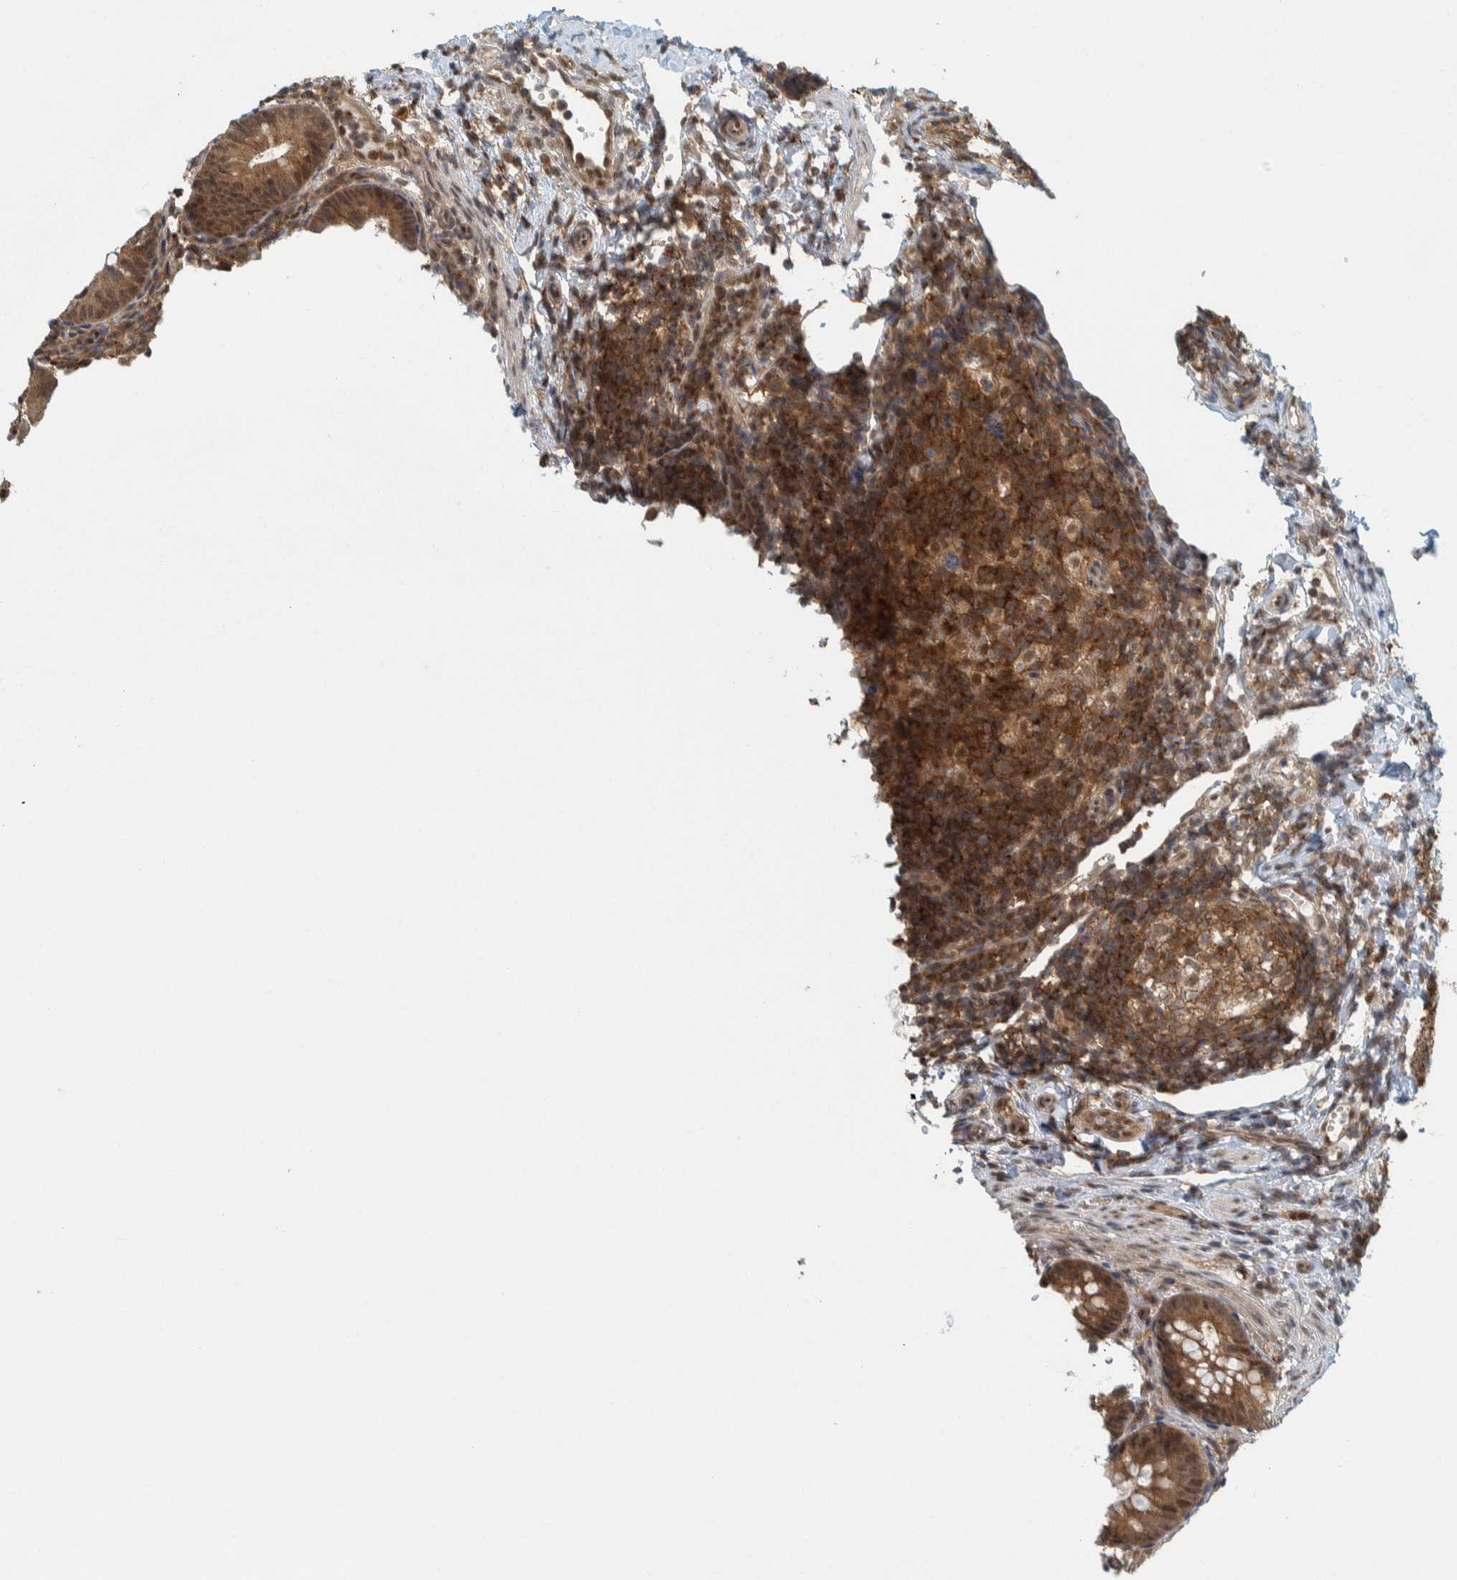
{"staining": {"intensity": "moderate", "quantity": ">75%", "location": "cytoplasmic/membranous"}, "tissue": "appendix", "cell_type": "Glandular cells", "image_type": "normal", "snomed": [{"axis": "morphology", "description": "Normal tissue, NOS"}, {"axis": "topography", "description": "Appendix"}], "caption": "Protein analysis of benign appendix demonstrates moderate cytoplasmic/membranous expression in about >75% of glandular cells. The staining was performed using DAB to visualize the protein expression in brown, while the nuclei were stained in blue with hematoxylin (Magnification: 20x).", "gene": "COPS3", "patient": {"sex": "male", "age": 1}}